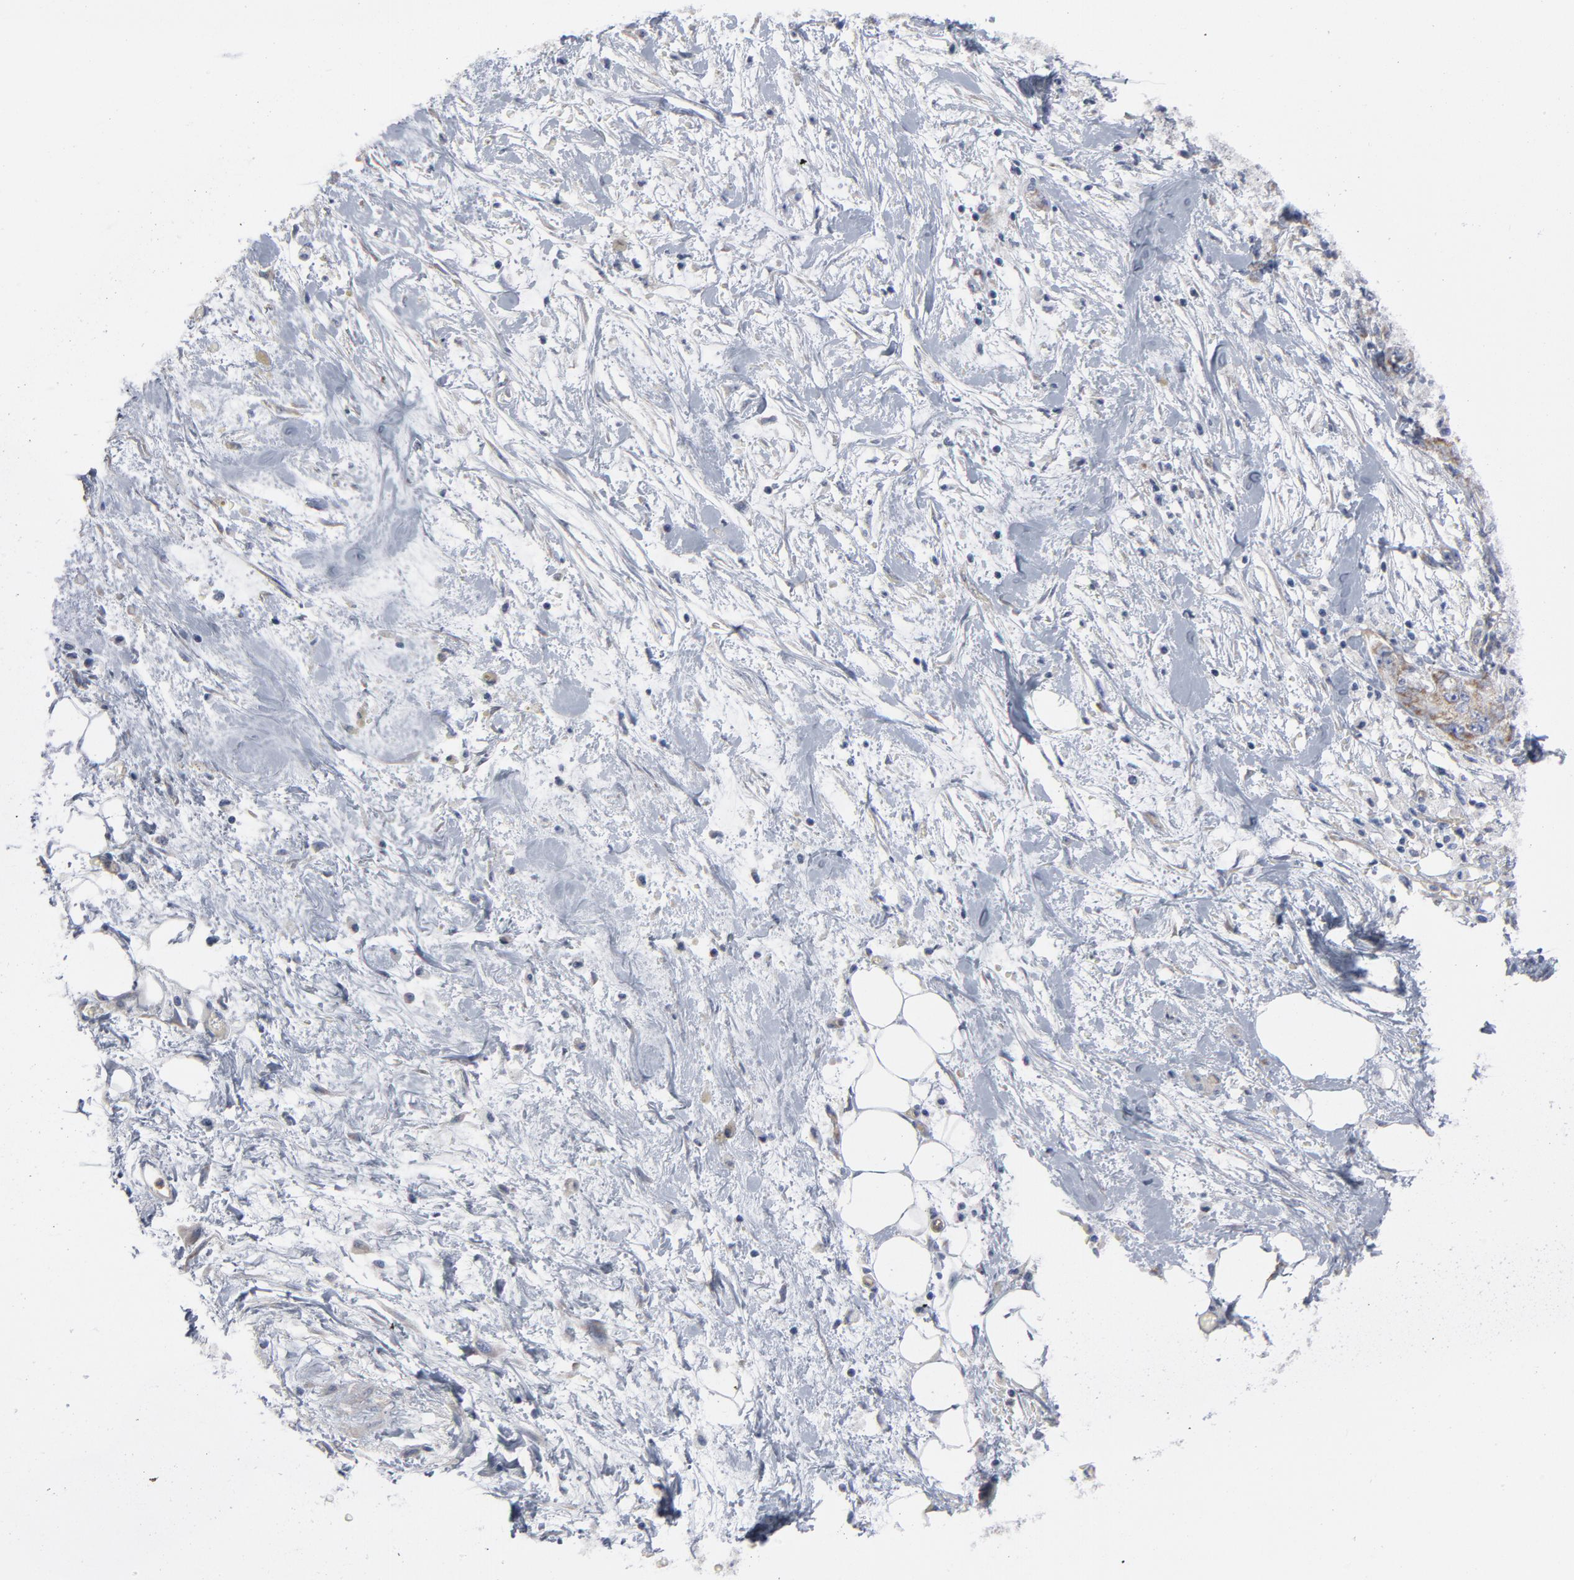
{"staining": {"intensity": "moderate", "quantity": ">75%", "location": "cytoplasmic/membranous"}, "tissue": "pancreatic cancer", "cell_type": "Tumor cells", "image_type": "cancer", "snomed": [{"axis": "morphology", "description": "Adenocarcinoma, NOS"}, {"axis": "topography", "description": "Pancreas"}], "caption": "Pancreatic adenocarcinoma was stained to show a protein in brown. There is medium levels of moderate cytoplasmic/membranous staining in about >75% of tumor cells. Ihc stains the protein in brown and the nuclei are stained blue.", "gene": "OXA1L", "patient": {"sex": "male", "age": 79}}